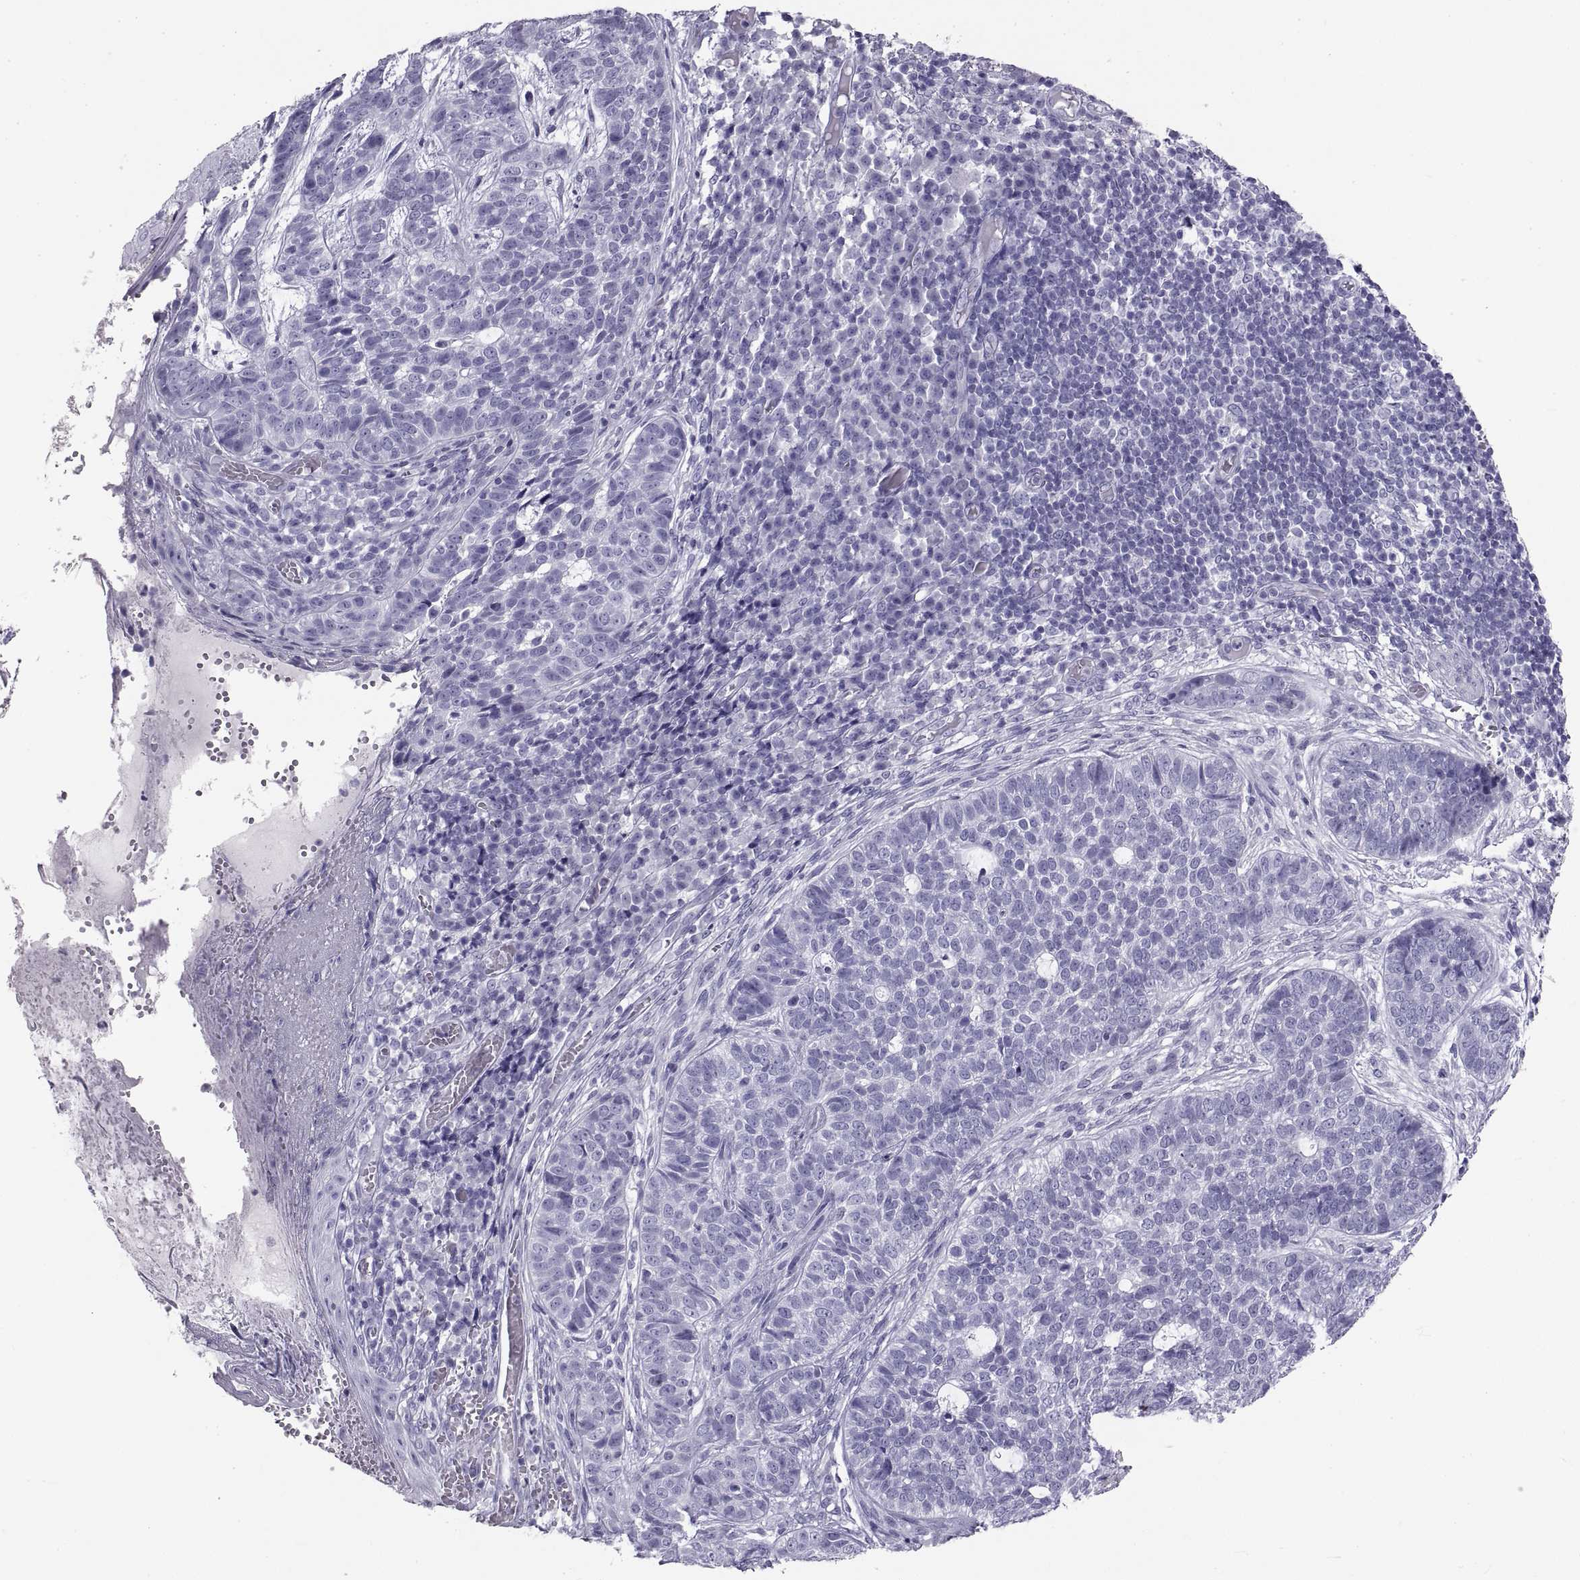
{"staining": {"intensity": "negative", "quantity": "none", "location": "none"}, "tissue": "skin cancer", "cell_type": "Tumor cells", "image_type": "cancer", "snomed": [{"axis": "morphology", "description": "Basal cell carcinoma"}, {"axis": "topography", "description": "Skin"}], "caption": "DAB immunohistochemical staining of human basal cell carcinoma (skin) reveals no significant positivity in tumor cells.", "gene": "RLBP1", "patient": {"sex": "female", "age": 69}}